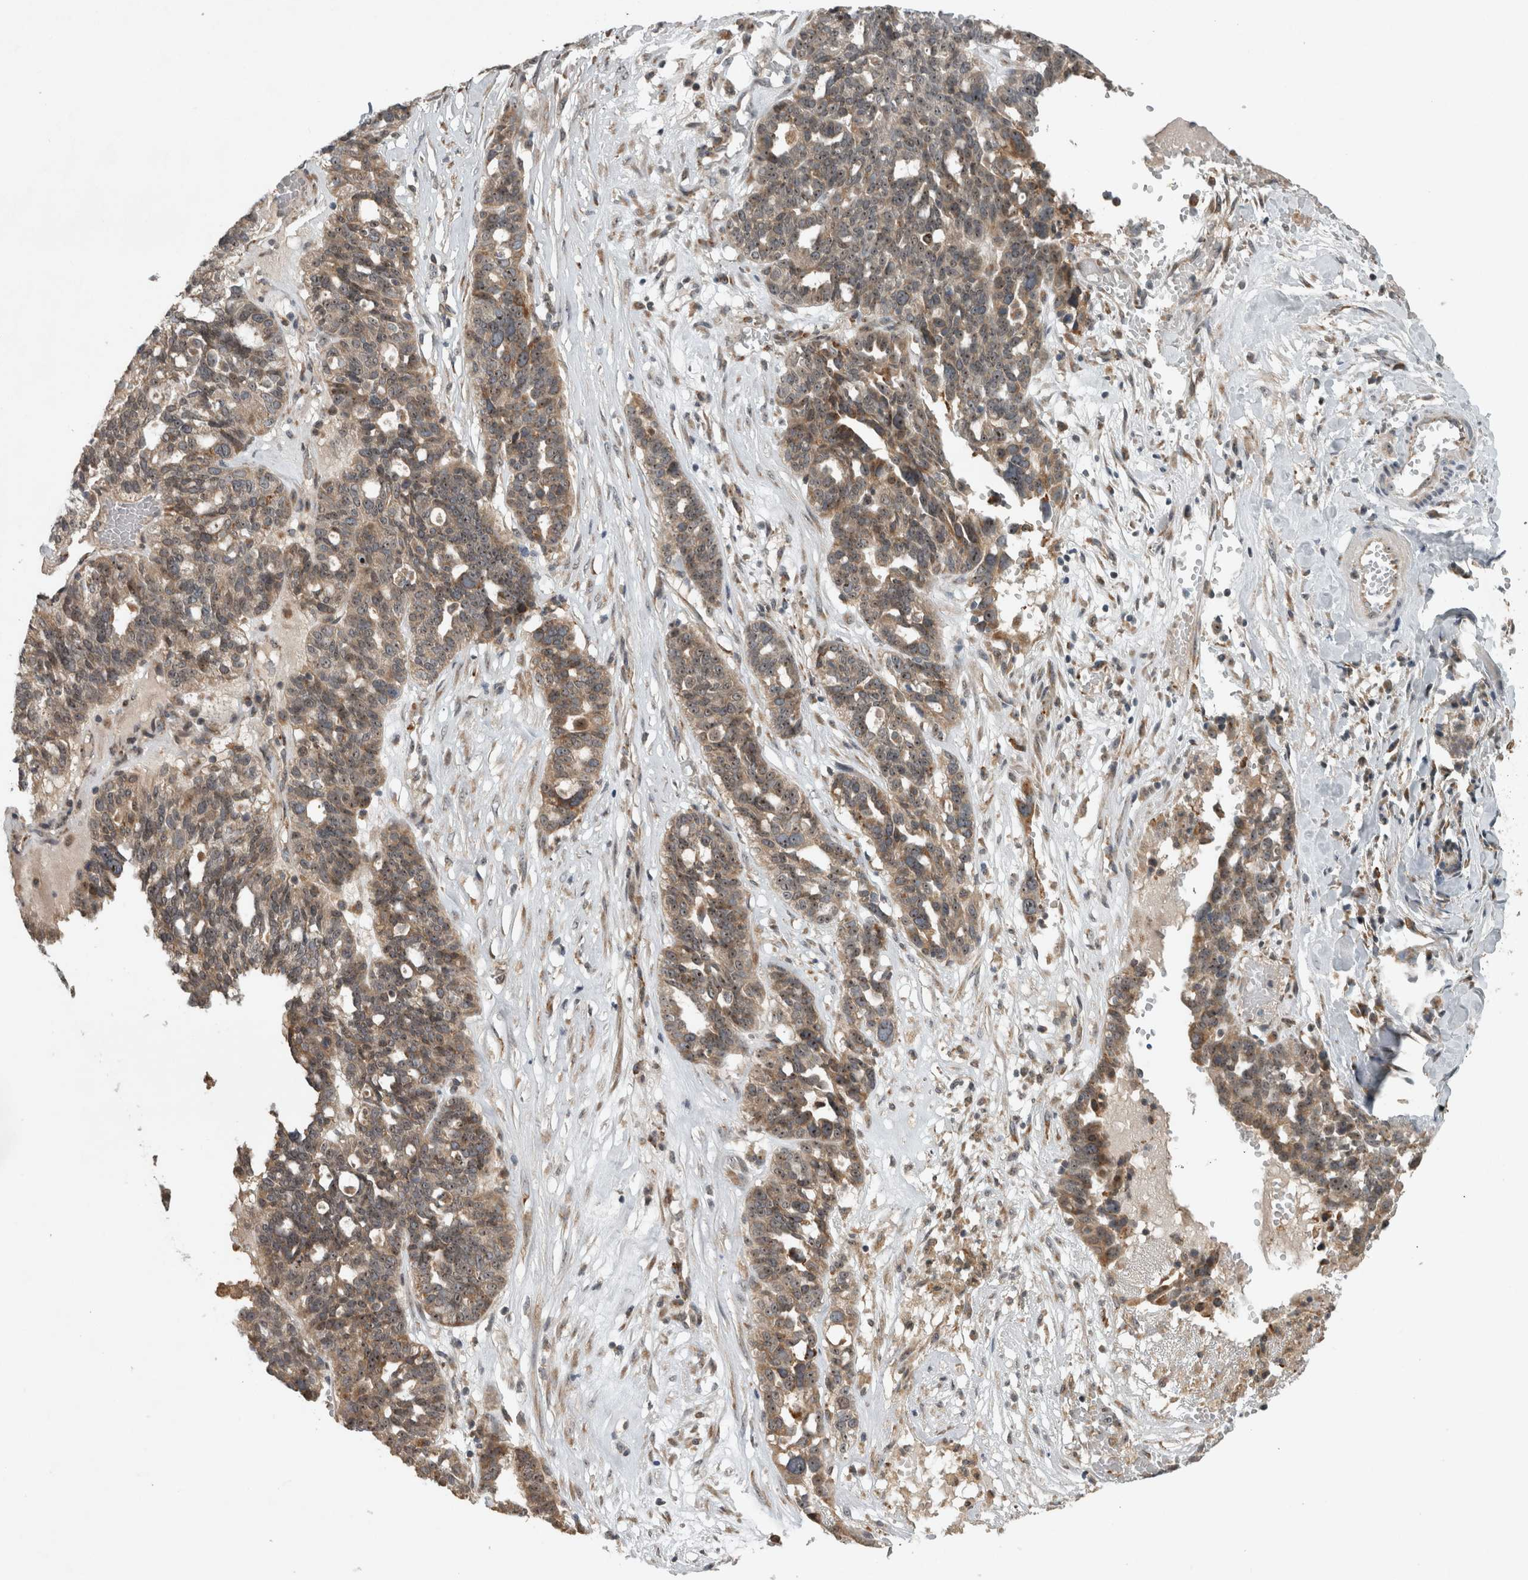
{"staining": {"intensity": "moderate", "quantity": ">75%", "location": "cytoplasmic/membranous,nuclear"}, "tissue": "ovarian cancer", "cell_type": "Tumor cells", "image_type": "cancer", "snomed": [{"axis": "morphology", "description": "Cystadenocarcinoma, serous, NOS"}, {"axis": "topography", "description": "Ovary"}], "caption": "A brown stain shows moderate cytoplasmic/membranous and nuclear expression of a protein in ovarian serous cystadenocarcinoma tumor cells. (Stains: DAB in brown, nuclei in blue, Microscopy: brightfield microscopy at high magnification).", "gene": "GPR137B", "patient": {"sex": "female", "age": 59}}